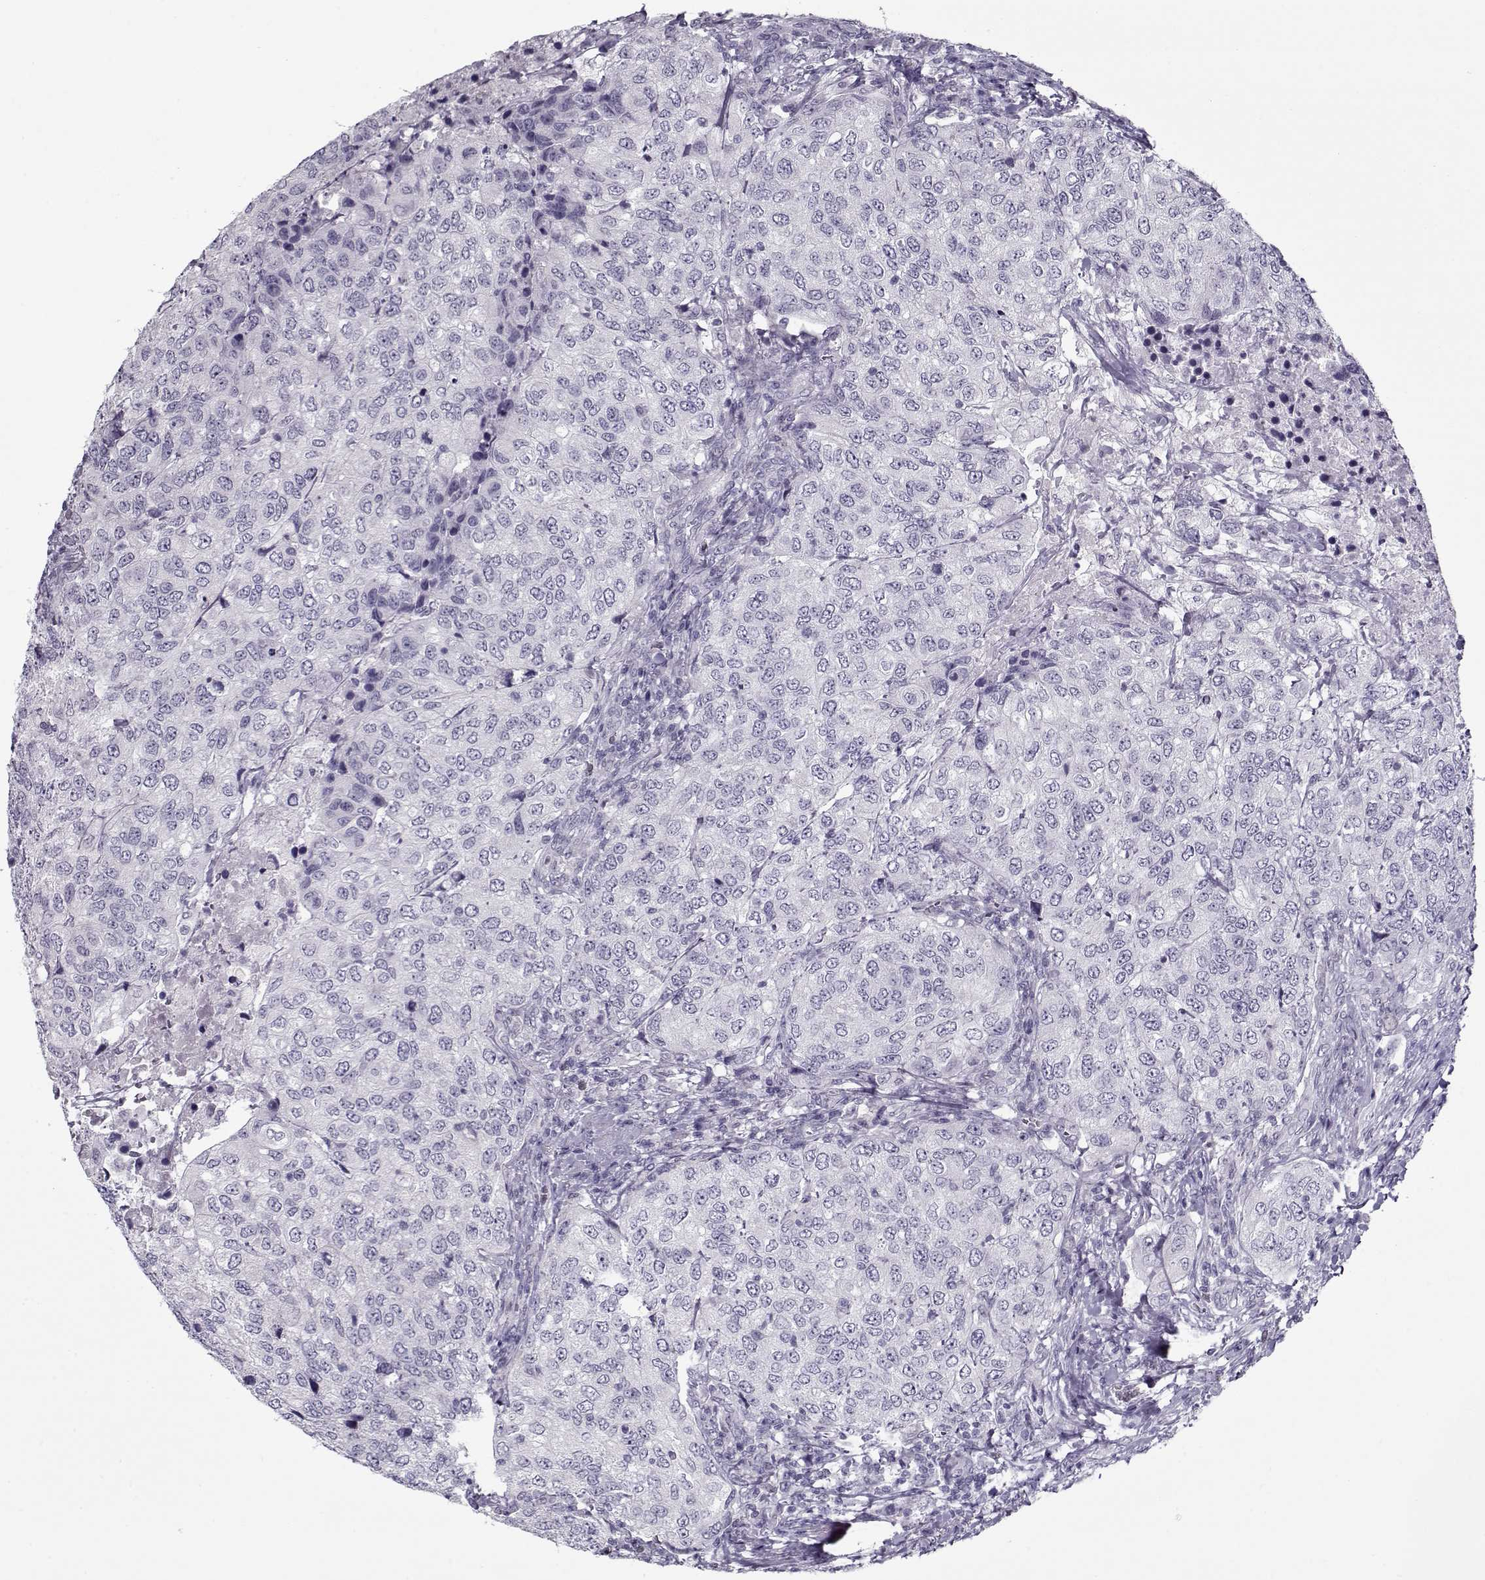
{"staining": {"intensity": "negative", "quantity": "none", "location": "none"}, "tissue": "urothelial cancer", "cell_type": "Tumor cells", "image_type": "cancer", "snomed": [{"axis": "morphology", "description": "Urothelial carcinoma, High grade"}, {"axis": "topography", "description": "Urinary bladder"}], "caption": "A high-resolution image shows immunohistochemistry (IHC) staining of urothelial cancer, which shows no significant positivity in tumor cells.", "gene": "CIBAR1", "patient": {"sex": "female", "age": 78}}